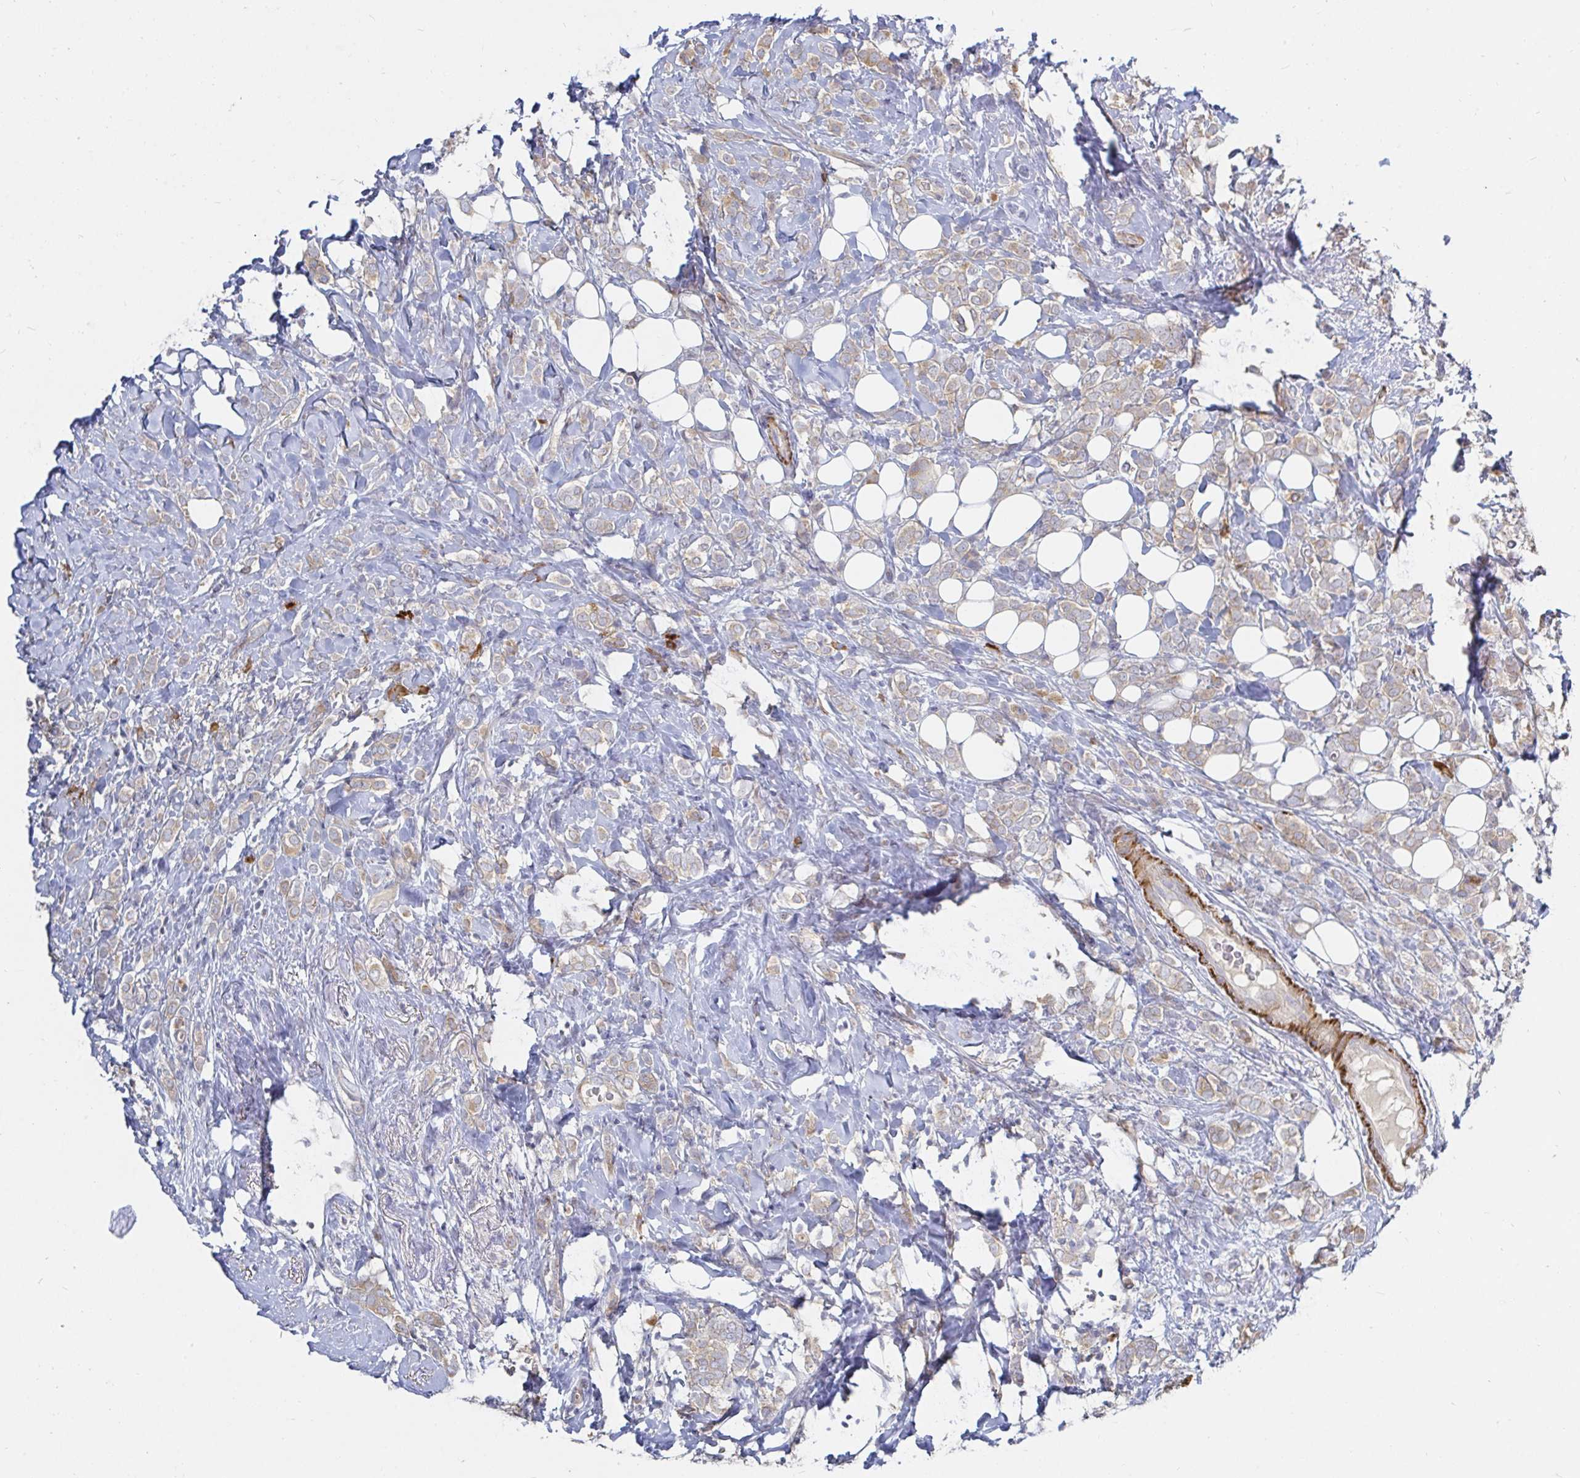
{"staining": {"intensity": "weak", "quantity": "25%-75%", "location": "cytoplasmic/membranous"}, "tissue": "breast cancer", "cell_type": "Tumor cells", "image_type": "cancer", "snomed": [{"axis": "morphology", "description": "Lobular carcinoma"}, {"axis": "topography", "description": "Breast"}], "caption": "Immunohistochemical staining of breast lobular carcinoma reveals low levels of weak cytoplasmic/membranous protein staining in about 25%-75% of tumor cells. (Brightfield microscopy of DAB IHC at high magnification).", "gene": "SSH2", "patient": {"sex": "female", "age": 49}}